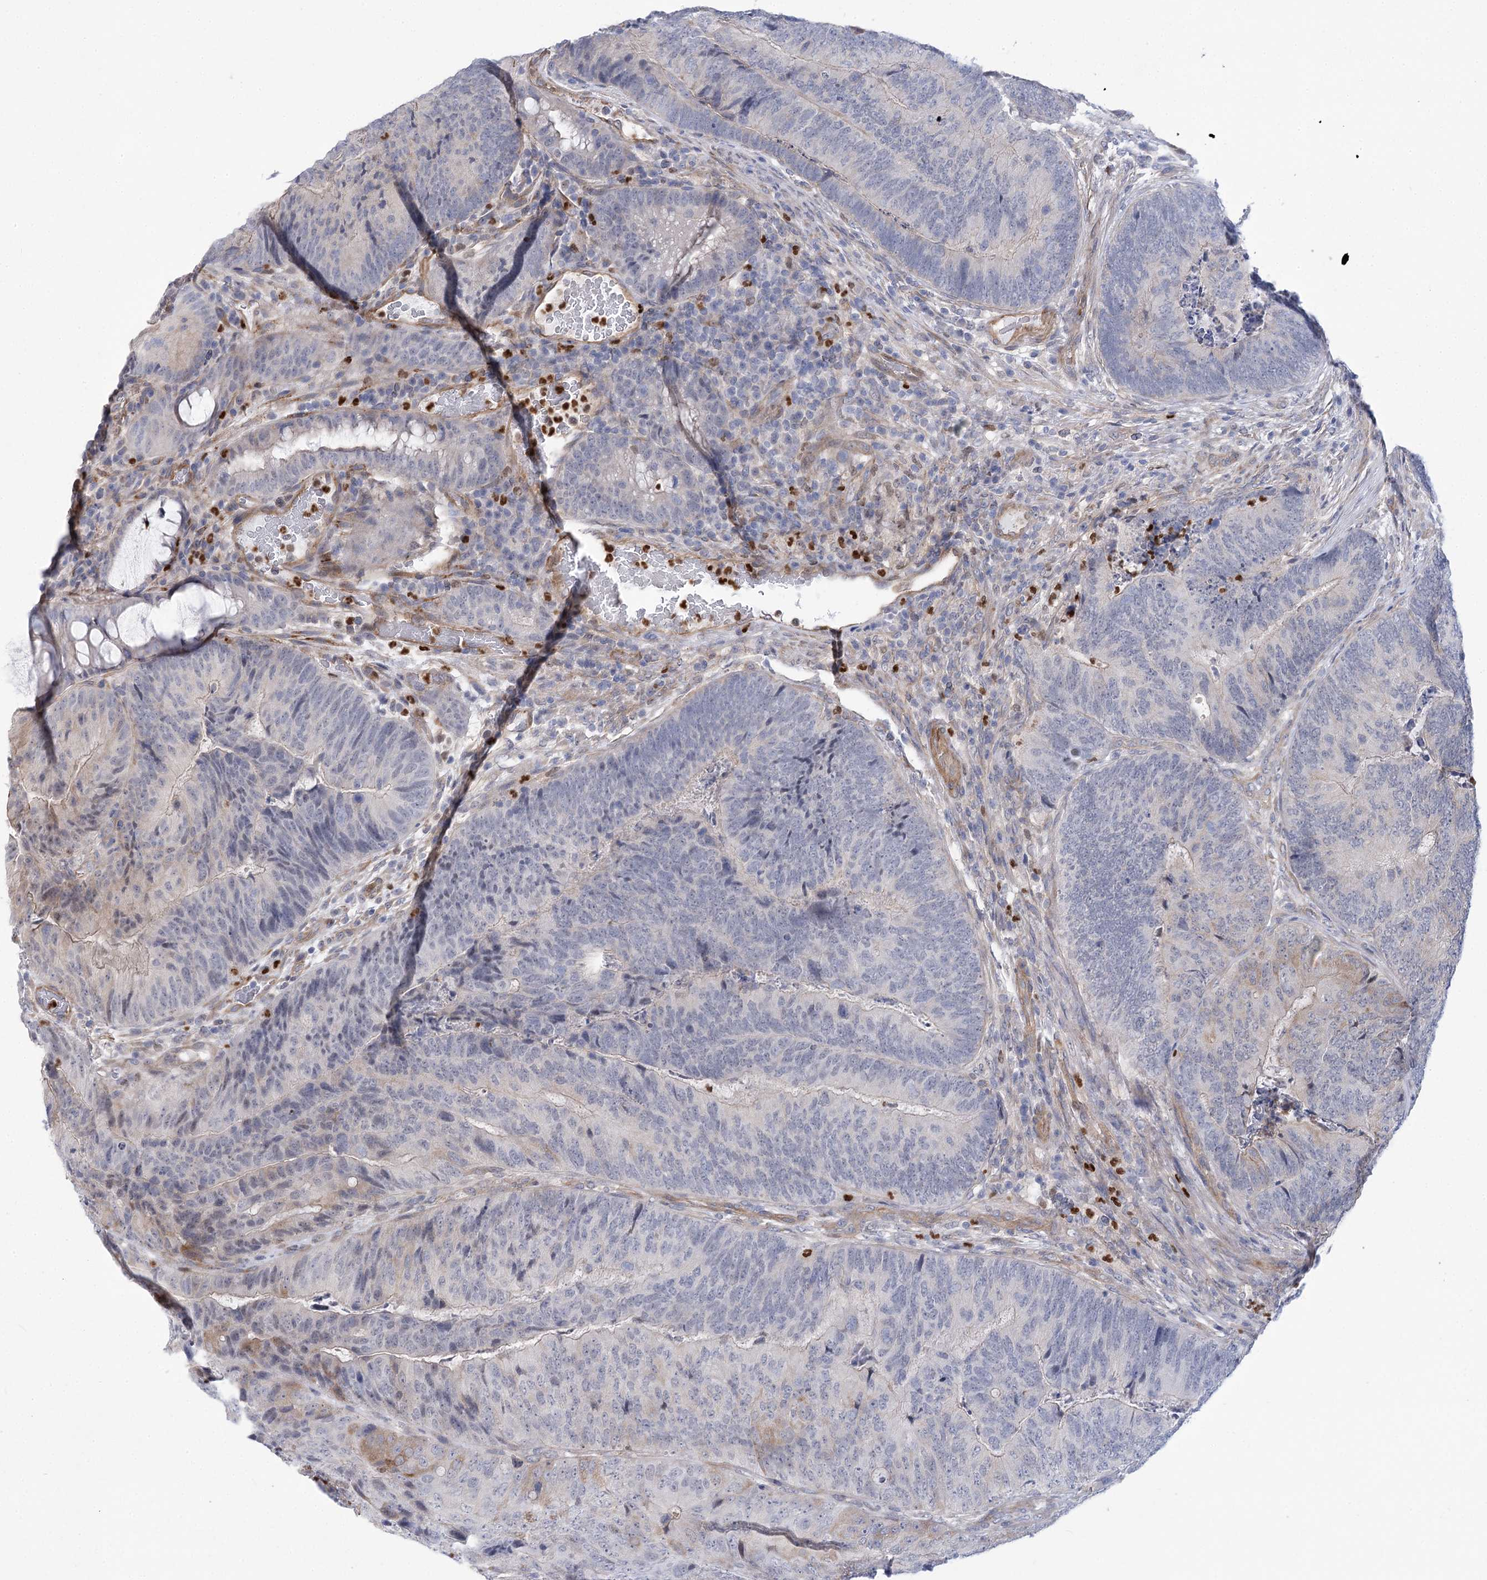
{"staining": {"intensity": "moderate", "quantity": "<25%", "location": "cytoplasmic/membranous"}, "tissue": "colorectal cancer", "cell_type": "Tumor cells", "image_type": "cancer", "snomed": [{"axis": "morphology", "description": "Adenocarcinoma, NOS"}, {"axis": "topography", "description": "Colon"}], "caption": "Brown immunohistochemical staining in colorectal cancer displays moderate cytoplasmic/membranous staining in approximately <25% of tumor cells. (IHC, brightfield microscopy, high magnification).", "gene": "THAP6", "patient": {"sex": "female", "age": 67}}